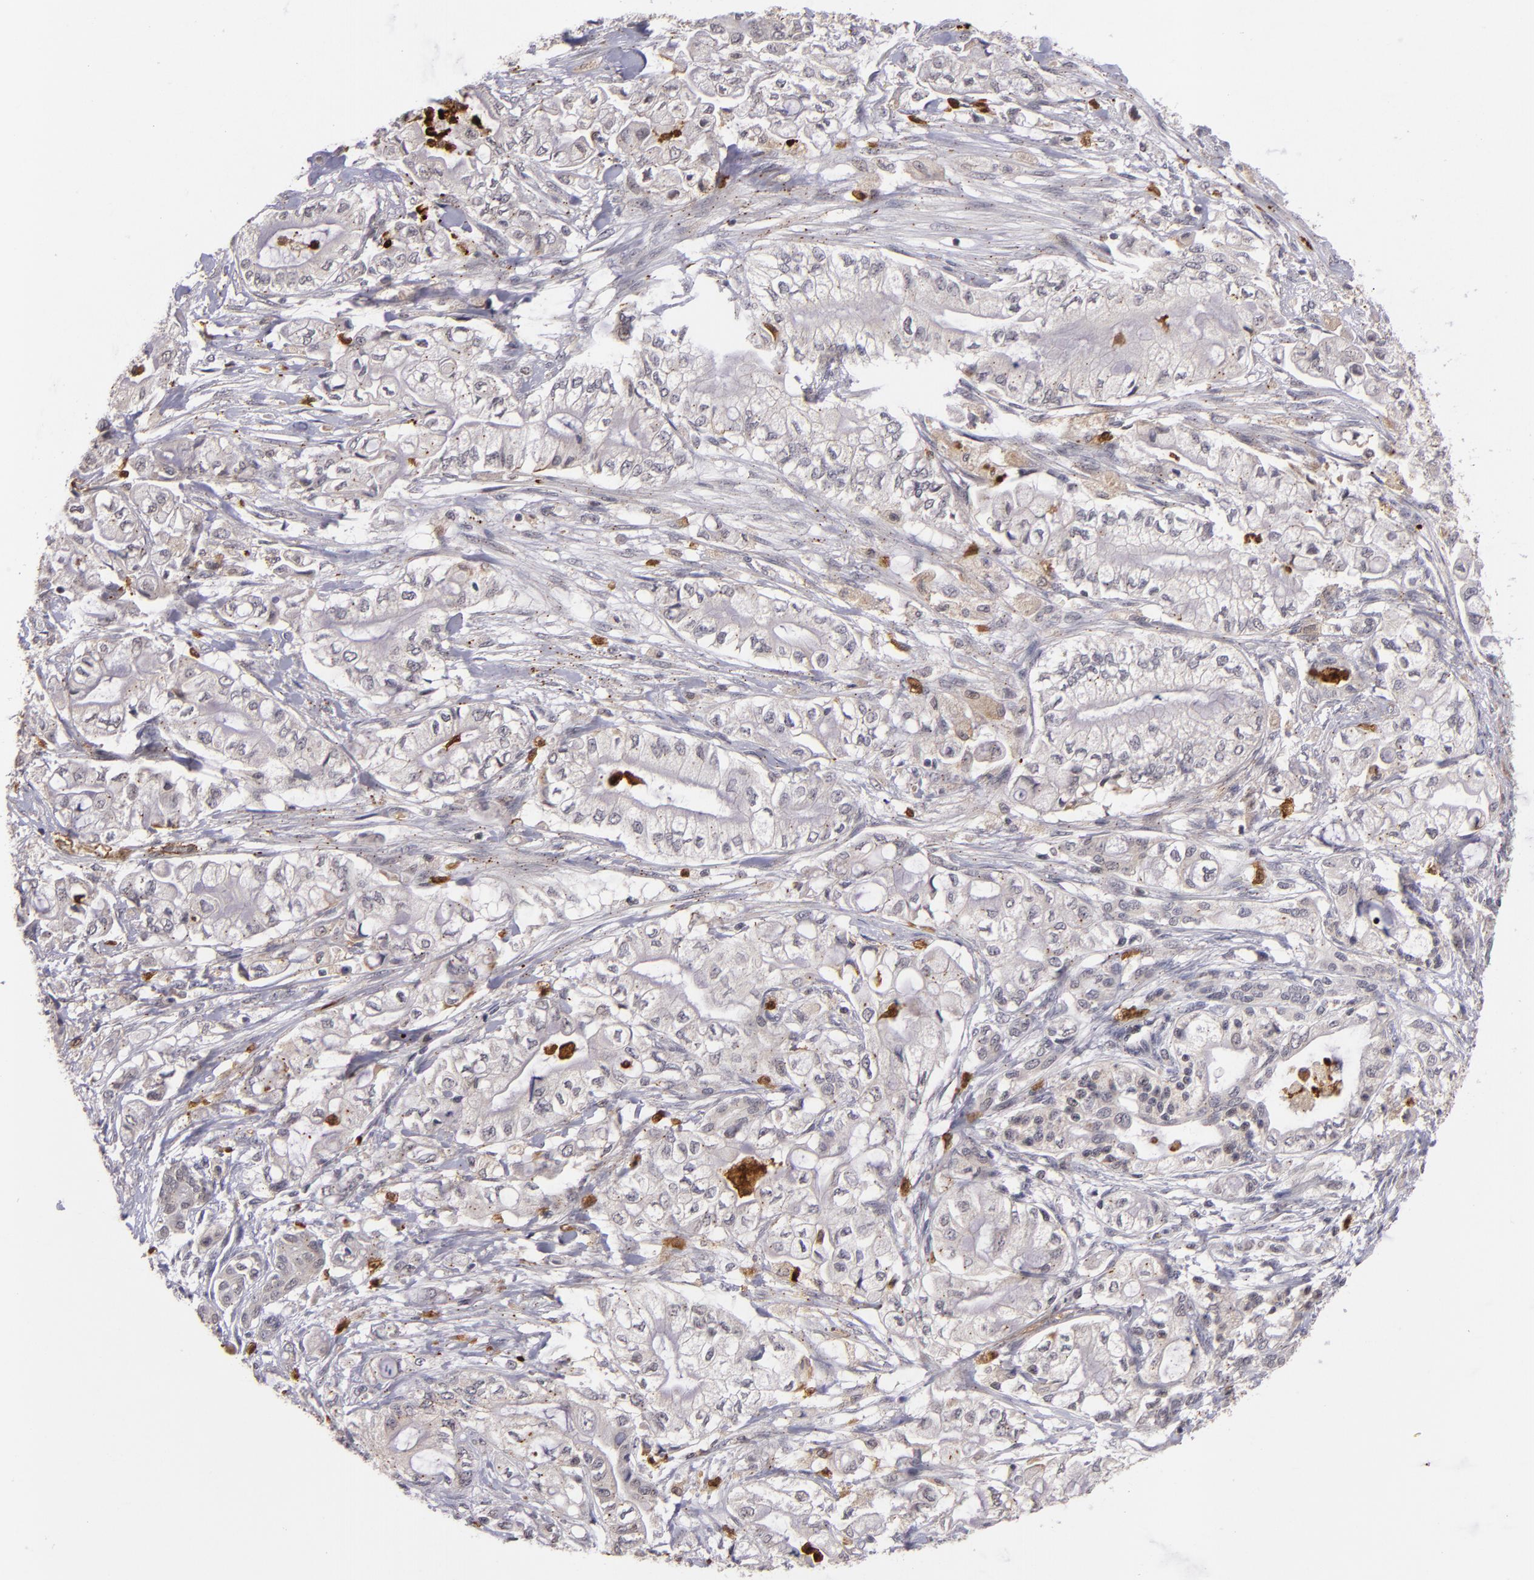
{"staining": {"intensity": "negative", "quantity": "none", "location": "none"}, "tissue": "pancreatic cancer", "cell_type": "Tumor cells", "image_type": "cancer", "snomed": [{"axis": "morphology", "description": "Adenocarcinoma, NOS"}, {"axis": "topography", "description": "Pancreas"}], "caption": "Immunohistochemistry histopathology image of neoplastic tissue: human pancreatic adenocarcinoma stained with DAB demonstrates no significant protein positivity in tumor cells.", "gene": "RXRG", "patient": {"sex": "male", "age": 79}}